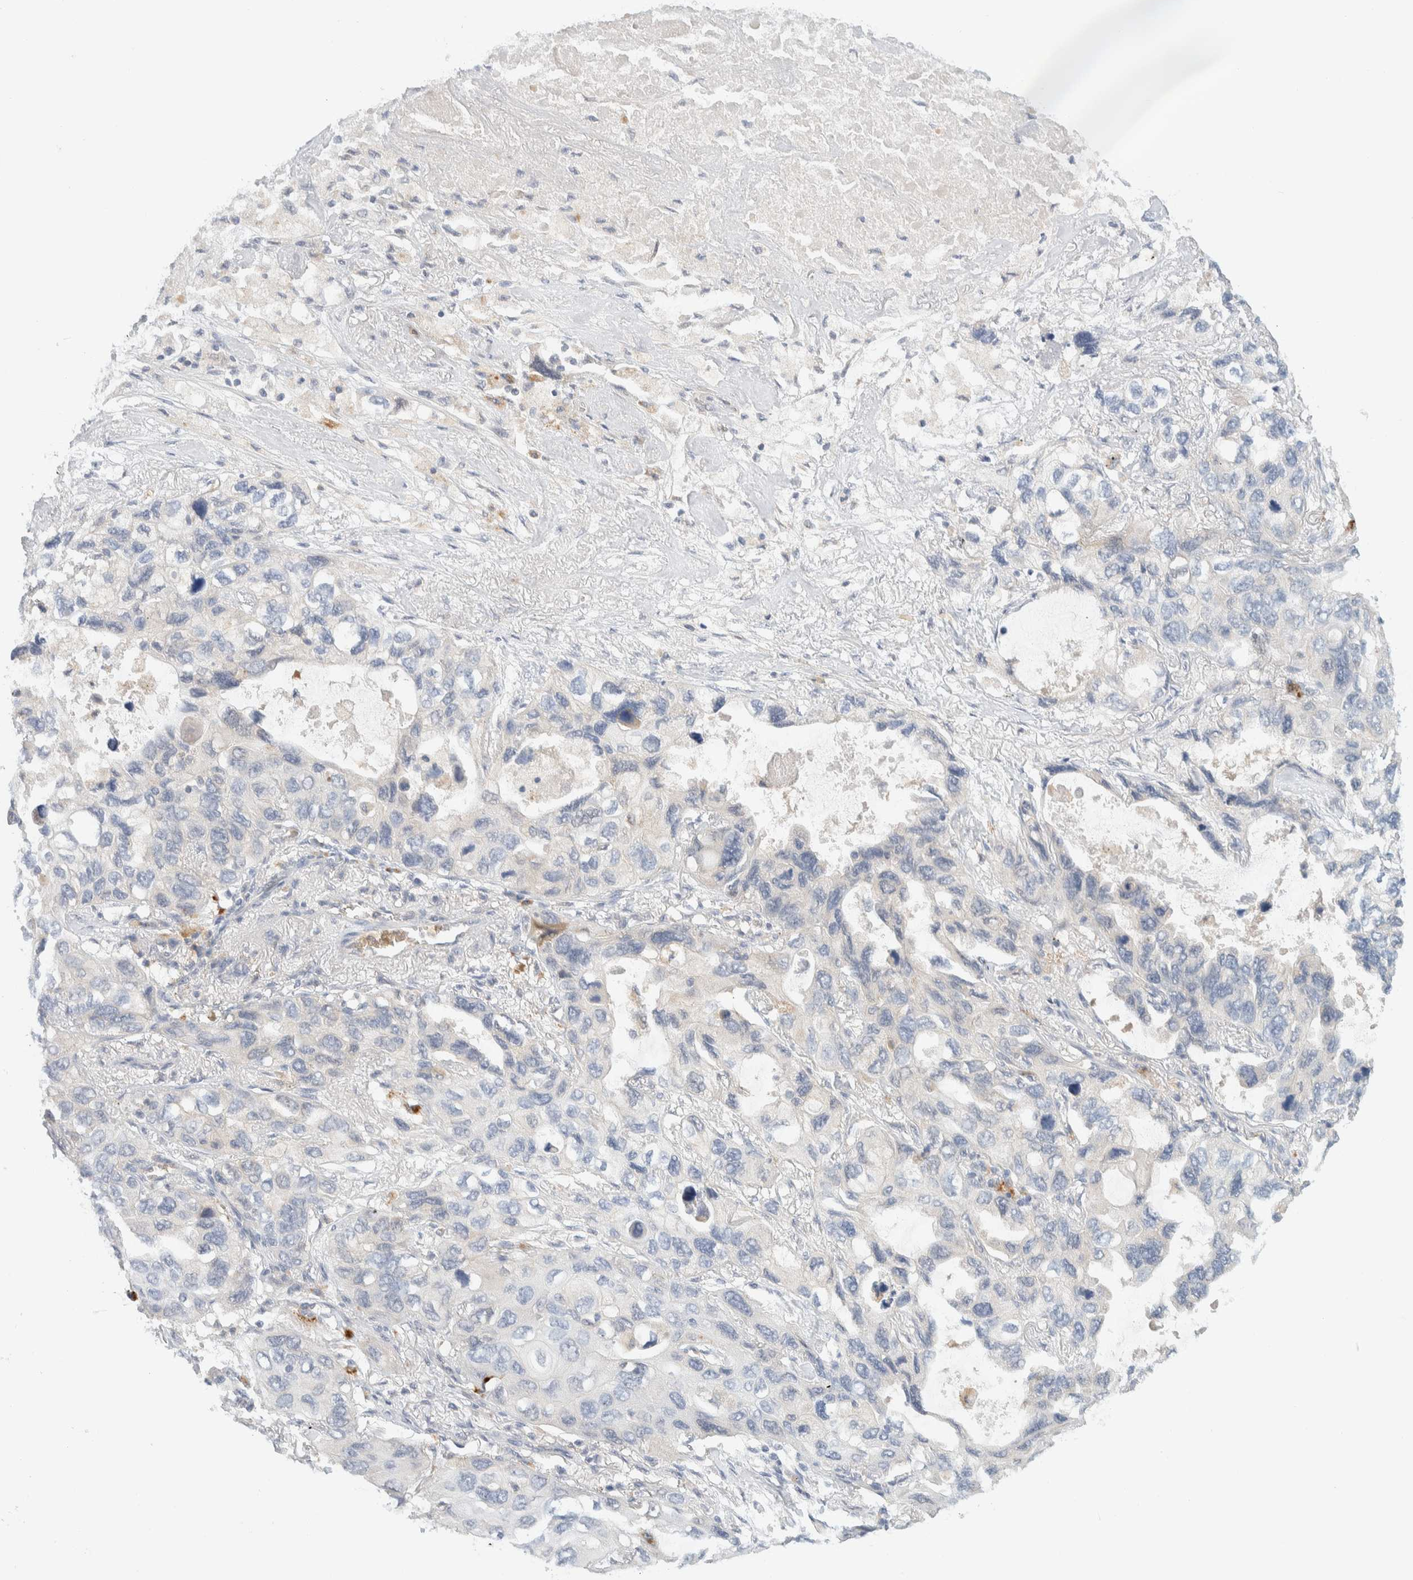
{"staining": {"intensity": "negative", "quantity": "none", "location": "none"}, "tissue": "lung cancer", "cell_type": "Tumor cells", "image_type": "cancer", "snomed": [{"axis": "morphology", "description": "Squamous cell carcinoma, NOS"}, {"axis": "topography", "description": "Lung"}], "caption": "An image of lung squamous cell carcinoma stained for a protein demonstrates no brown staining in tumor cells. Nuclei are stained in blue.", "gene": "GCLM", "patient": {"sex": "female", "age": 73}}